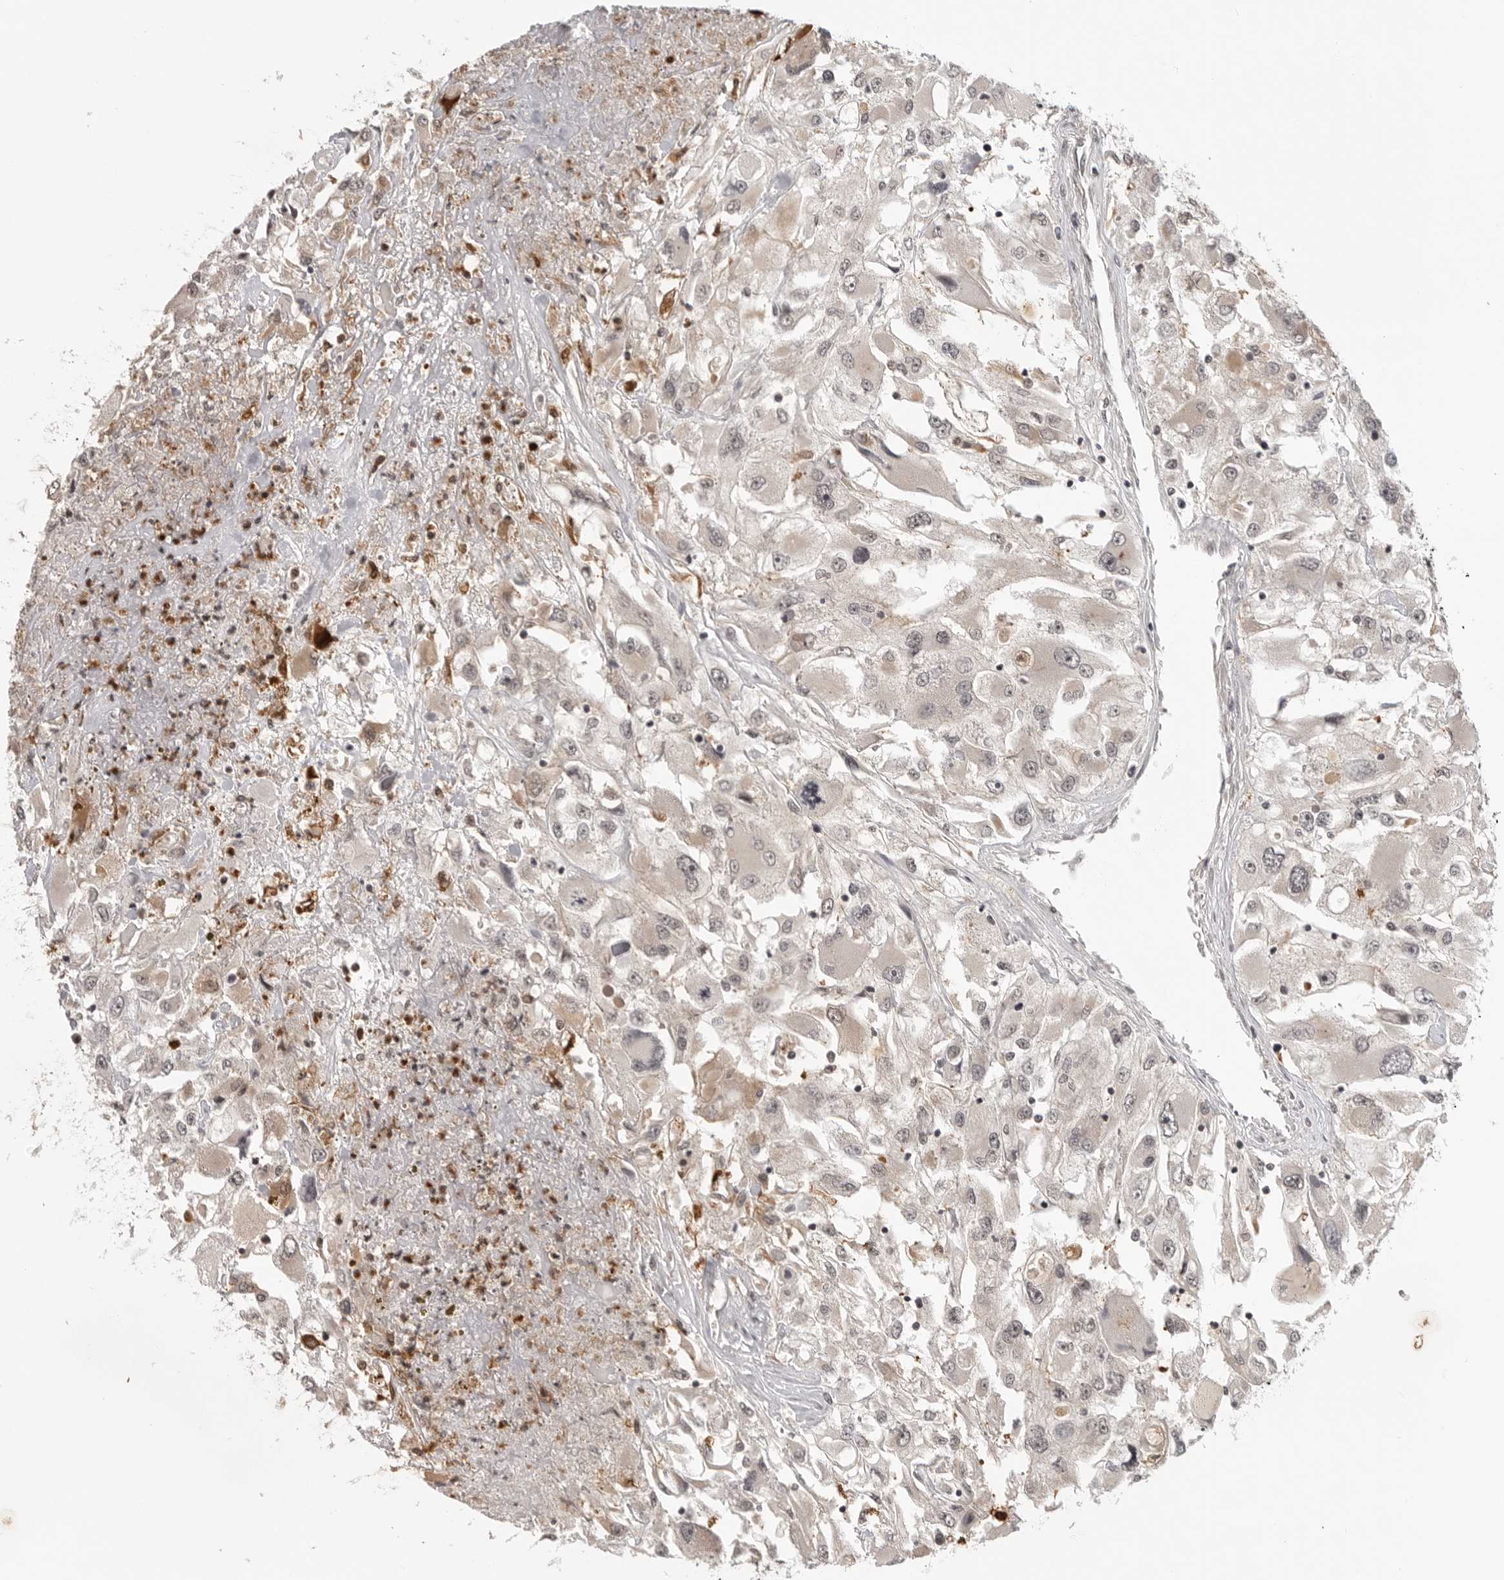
{"staining": {"intensity": "weak", "quantity": "25%-75%", "location": "cytoplasmic/membranous"}, "tissue": "renal cancer", "cell_type": "Tumor cells", "image_type": "cancer", "snomed": [{"axis": "morphology", "description": "Adenocarcinoma, NOS"}, {"axis": "topography", "description": "Kidney"}], "caption": "Immunohistochemical staining of human renal cancer (adenocarcinoma) shows low levels of weak cytoplasmic/membranous protein expression in approximately 25%-75% of tumor cells.", "gene": "PEG3", "patient": {"sex": "female", "age": 52}}